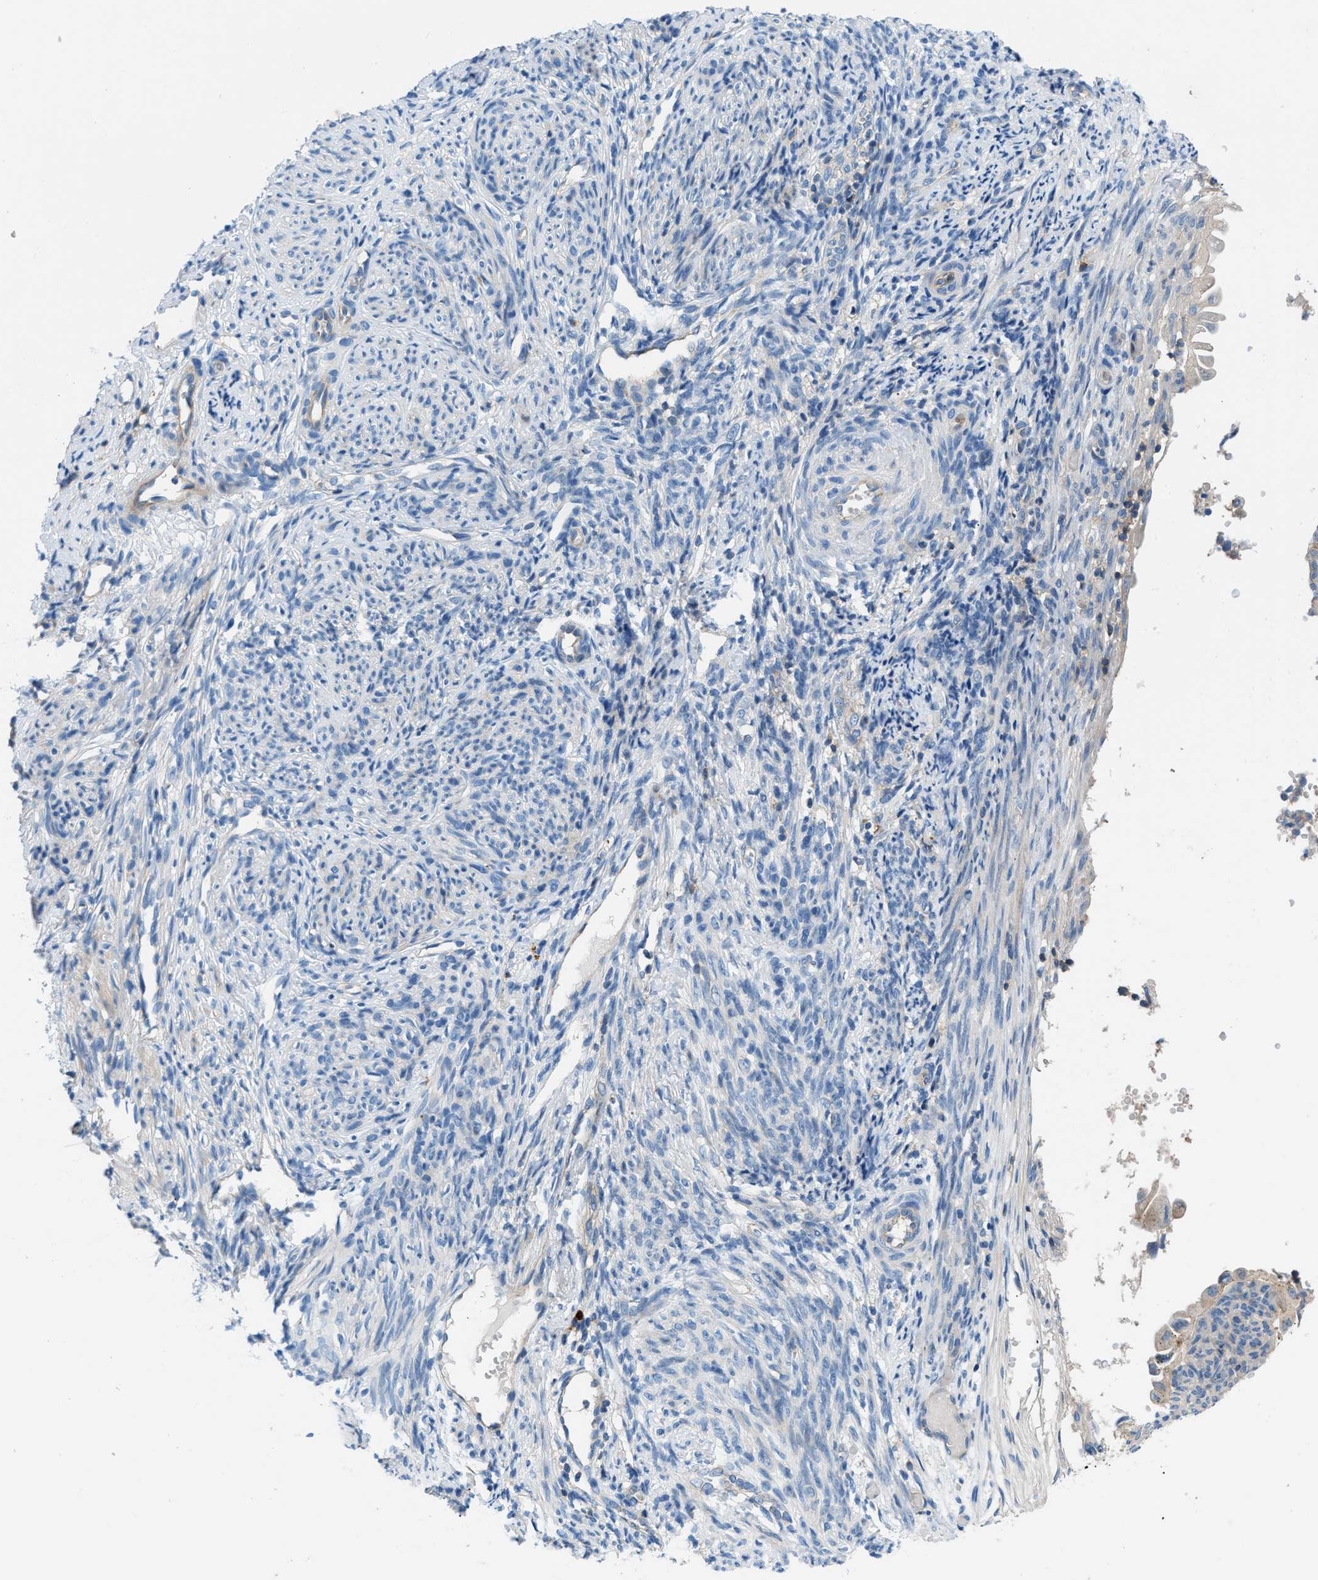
{"staining": {"intensity": "weak", "quantity": ">75%", "location": "cytoplasmic/membranous"}, "tissue": "endometrial cancer", "cell_type": "Tumor cells", "image_type": "cancer", "snomed": [{"axis": "morphology", "description": "Adenocarcinoma, NOS"}, {"axis": "topography", "description": "Endometrium"}], "caption": "Weak cytoplasmic/membranous protein expression is seen in approximately >75% of tumor cells in endometrial cancer.", "gene": "ORAI1", "patient": {"sex": "female", "age": 58}}